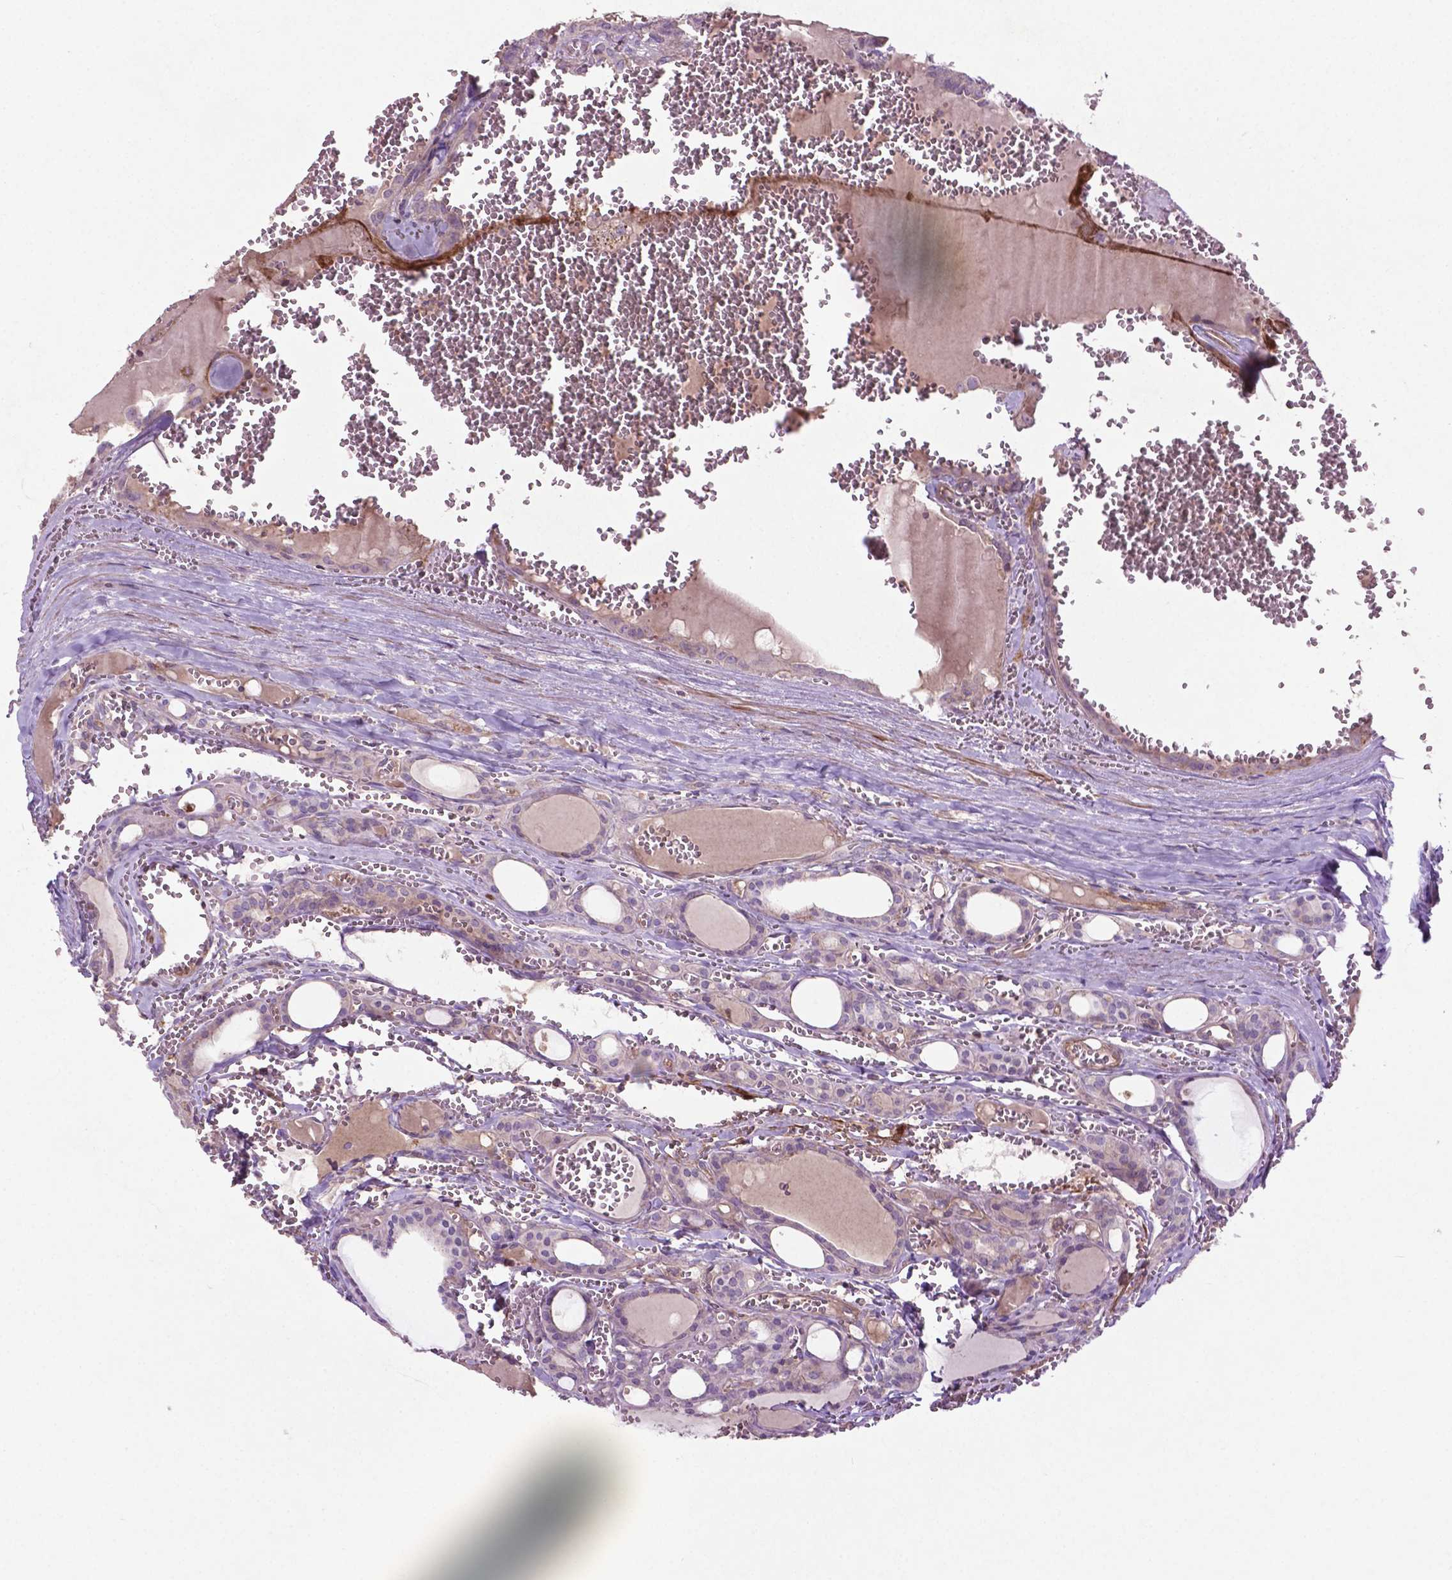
{"staining": {"intensity": "negative", "quantity": "none", "location": "none"}, "tissue": "thyroid cancer", "cell_type": "Tumor cells", "image_type": "cancer", "snomed": [{"axis": "morphology", "description": "Papillary adenocarcinoma, NOS"}, {"axis": "topography", "description": "Thyroid gland"}], "caption": "Immunohistochemical staining of human papillary adenocarcinoma (thyroid) shows no significant positivity in tumor cells.", "gene": "BMP4", "patient": {"sex": "female", "age": 21}}